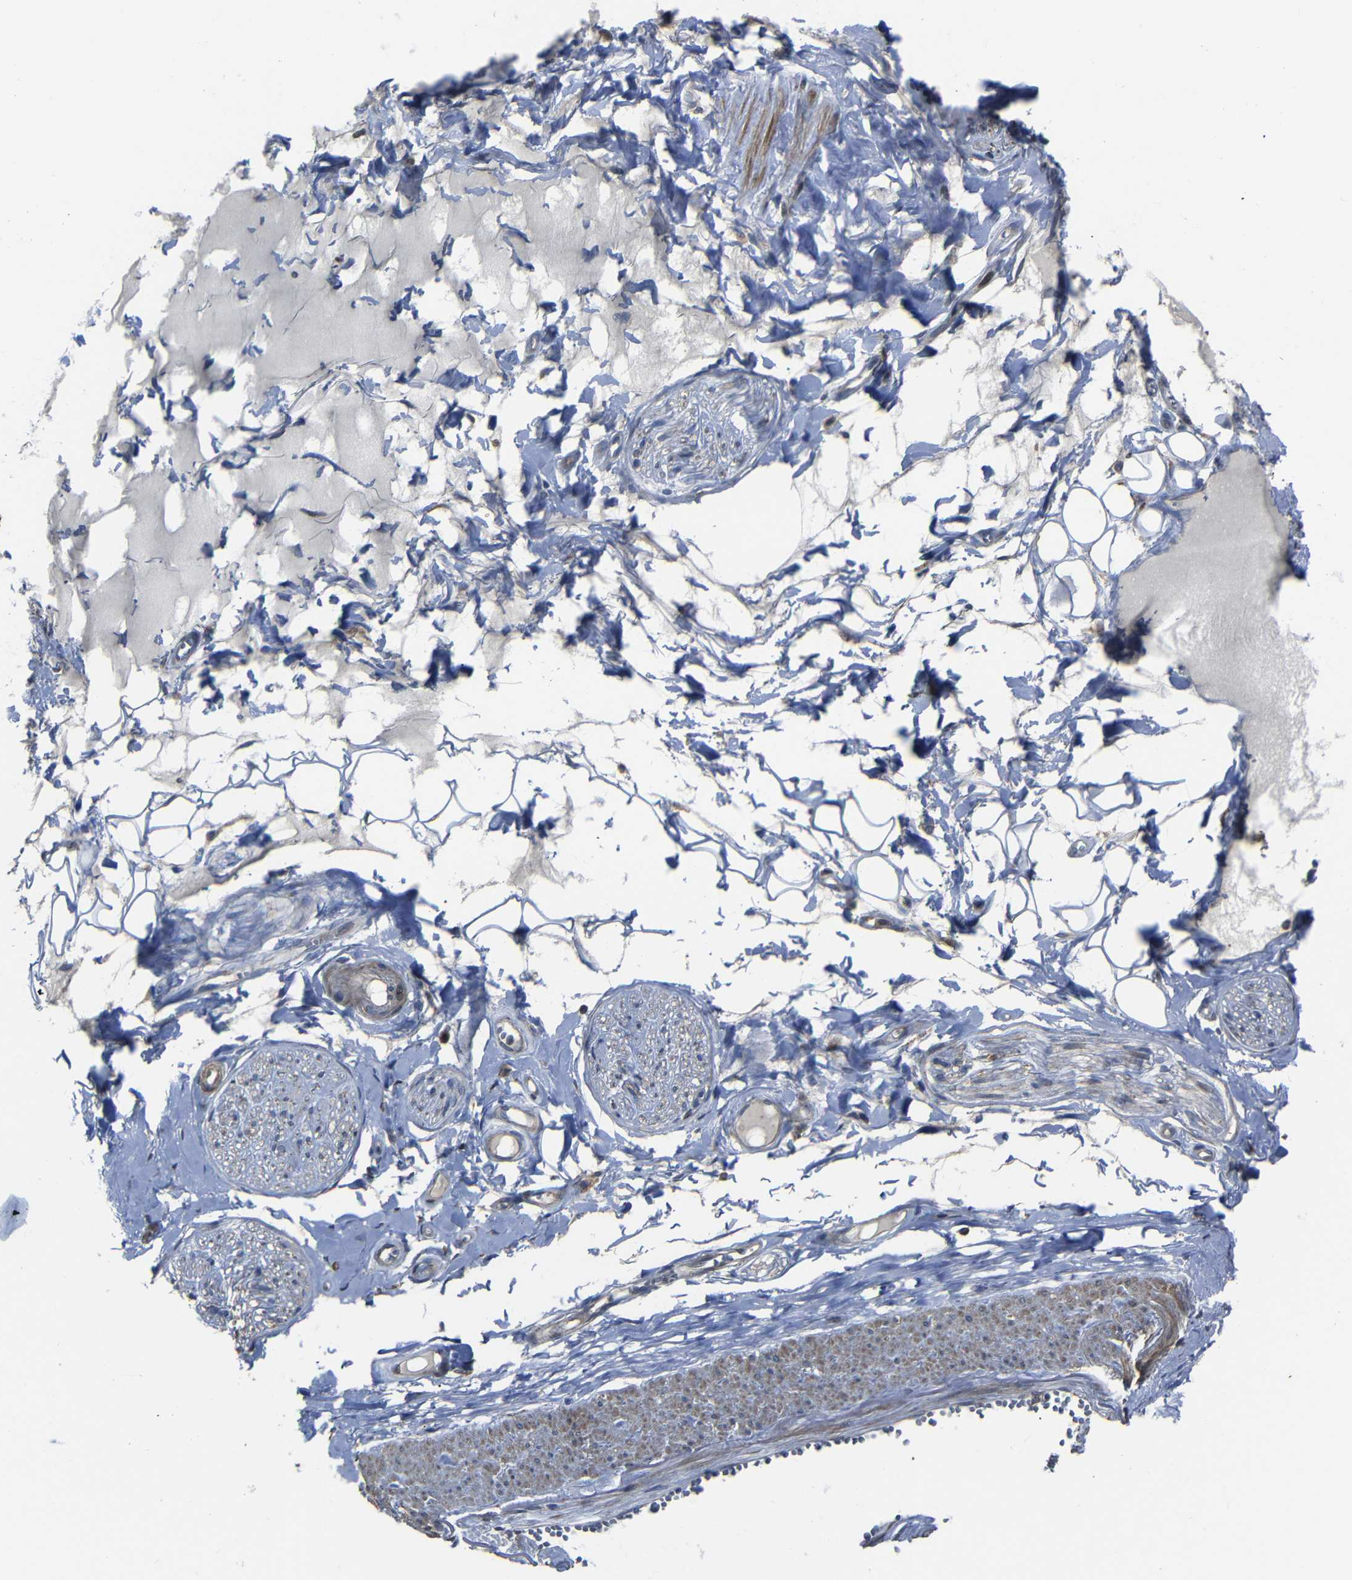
{"staining": {"intensity": "weak", "quantity": "25%-75%", "location": "cytoplasmic/membranous"}, "tissue": "adipose tissue", "cell_type": "Adipocytes", "image_type": "normal", "snomed": [{"axis": "morphology", "description": "Normal tissue, NOS"}, {"axis": "morphology", "description": "Inflammation, NOS"}, {"axis": "topography", "description": "Salivary gland"}, {"axis": "topography", "description": "Peripheral nerve tissue"}], "caption": "Weak cytoplasmic/membranous protein expression is appreciated in approximately 25%-75% of adipocytes in adipose tissue. (Stains: DAB in brown, nuclei in blue, Microscopy: brightfield microscopy at high magnification).", "gene": "SNN", "patient": {"sex": "female", "age": 75}}